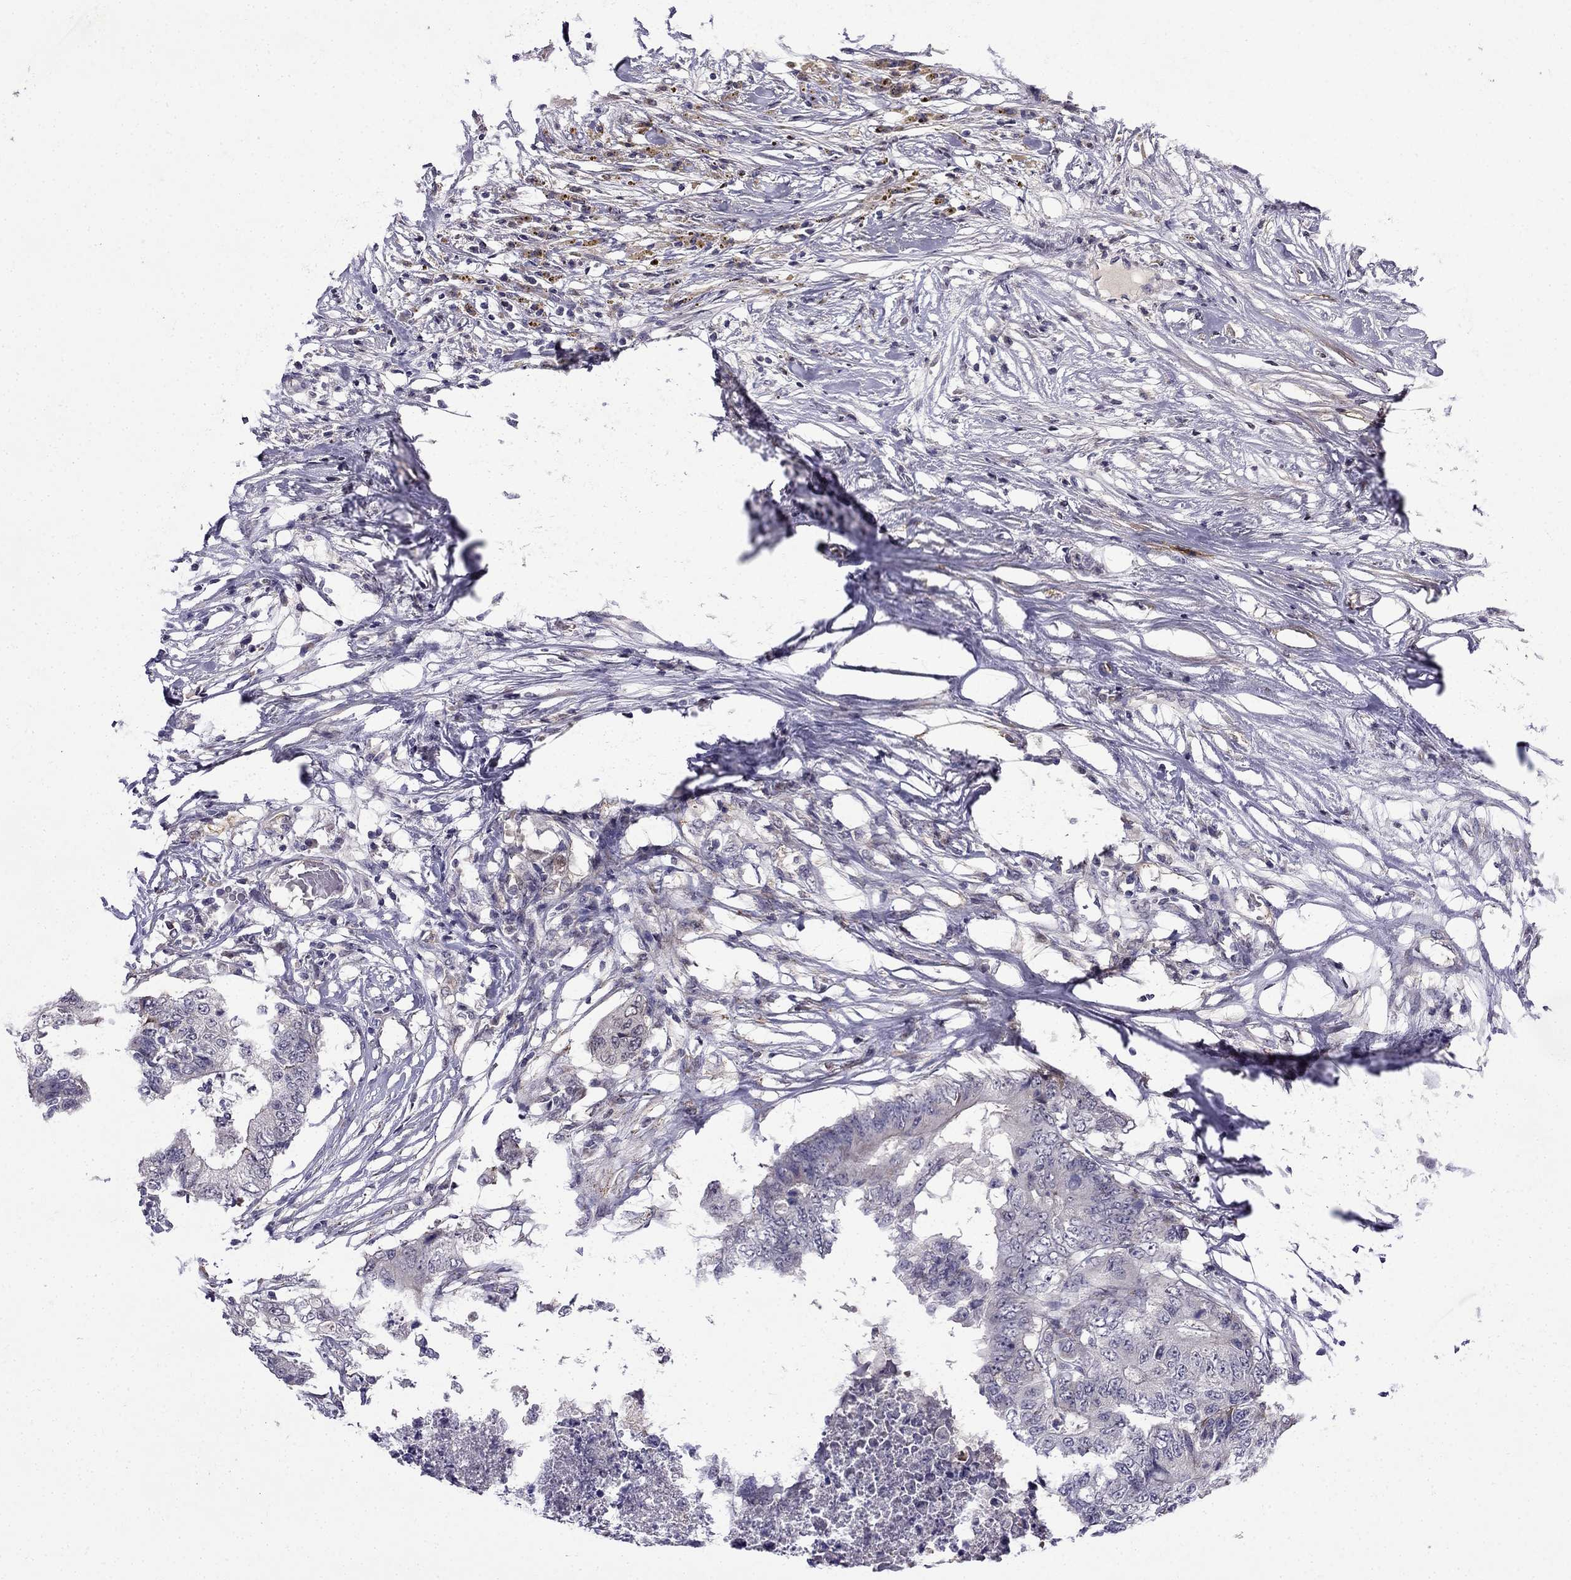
{"staining": {"intensity": "negative", "quantity": "none", "location": "none"}, "tissue": "colorectal cancer", "cell_type": "Tumor cells", "image_type": "cancer", "snomed": [{"axis": "morphology", "description": "Adenocarcinoma, NOS"}, {"axis": "topography", "description": "Colon"}], "caption": "Protein analysis of adenocarcinoma (colorectal) reveals no significant staining in tumor cells. (Brightfield microscopy of DAB IHC at high magnification).", "gene": "PI16", "patient": {"sex": "female", "age": 48}}